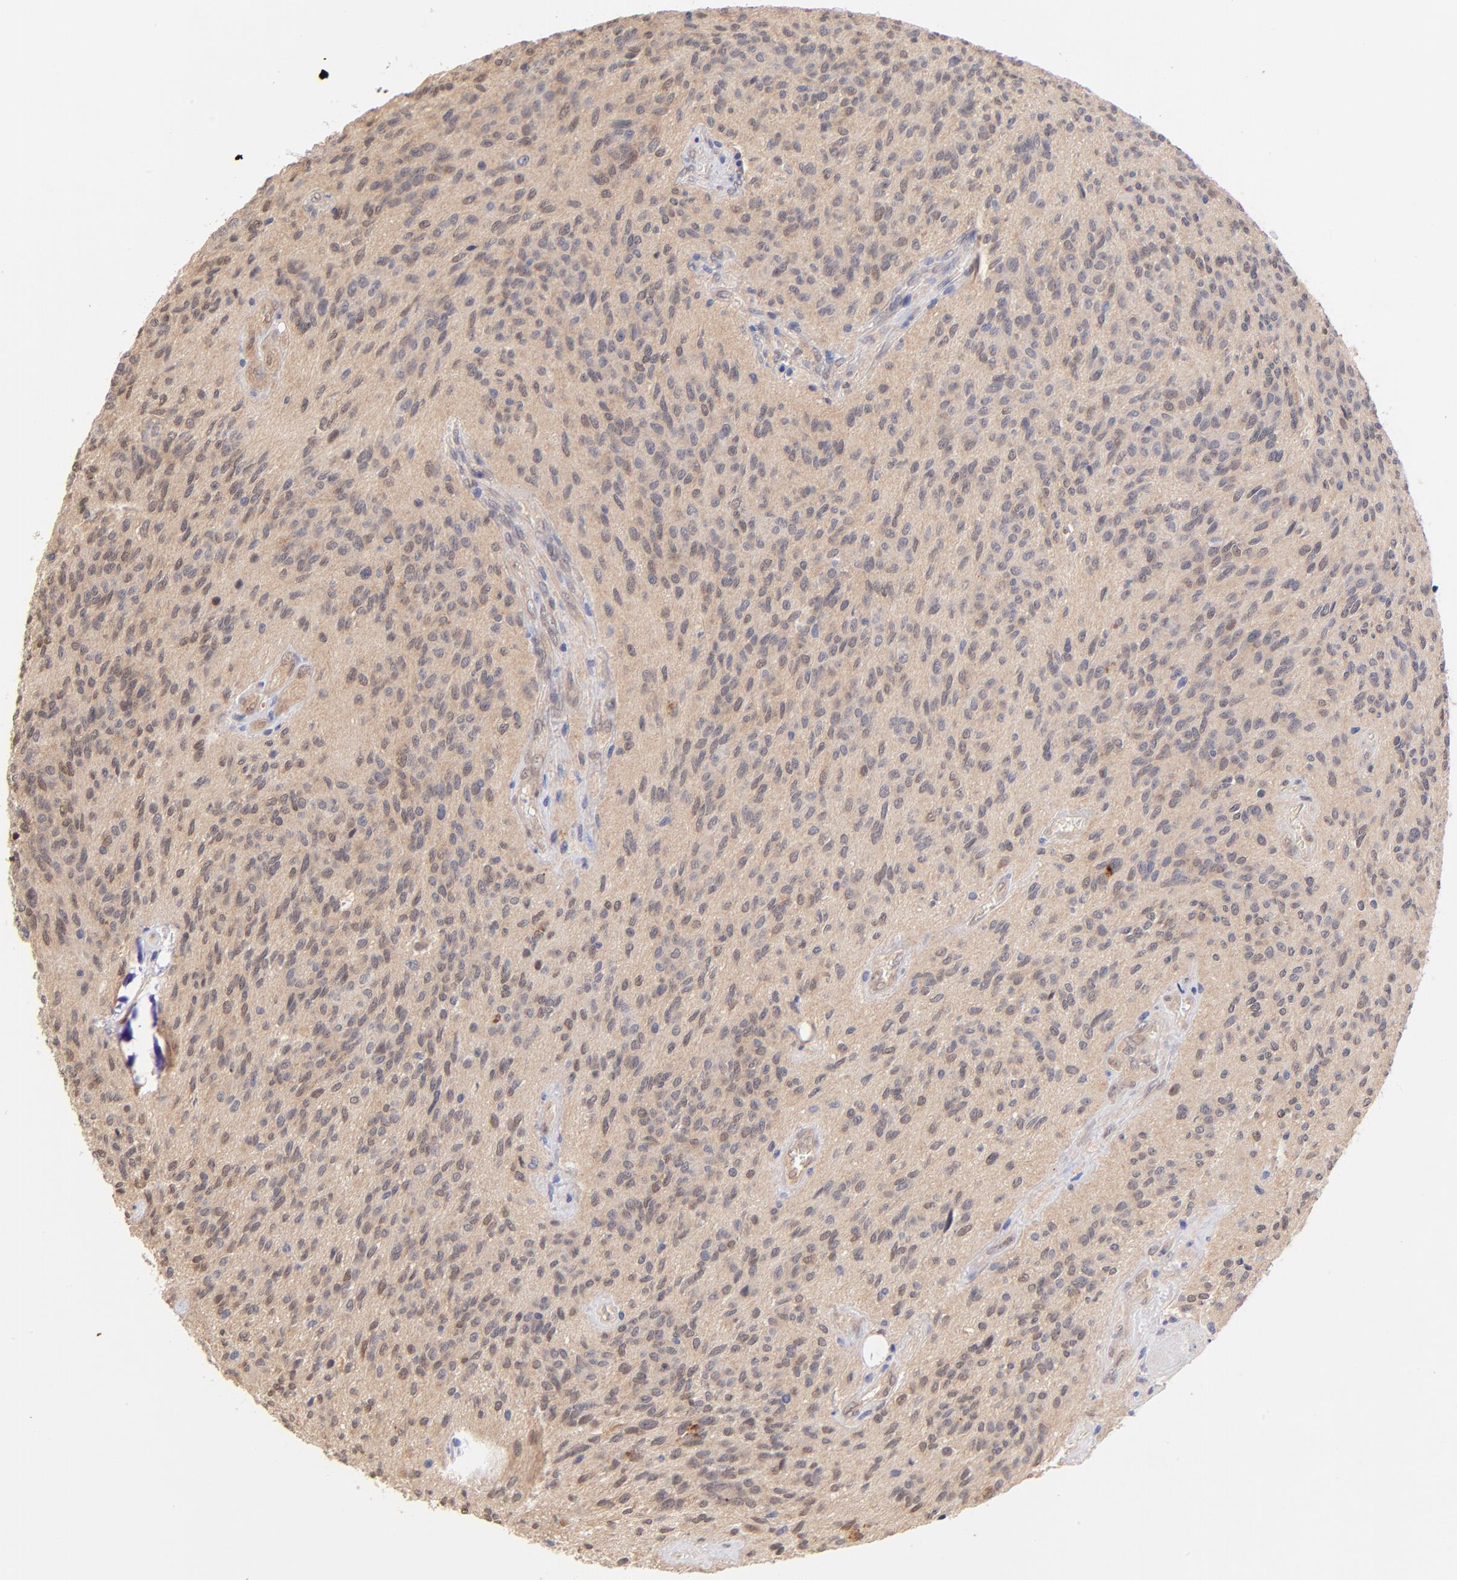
{"staining": {"intensity": "weak", "quantity": "<25%", "location": "nuclear"}, "tissue": "glioma", "cell_type": "Tumor cells", "image_type": "cancer", "snomed": [{"axis": "morphology", "description": "Glioma, malignant, Low grade"}, {"axis": "topography", "description": "Brain"}], "caption": "An image of glioma stained for a protein reveals no brown staining in tumor cells. (Immunohistochemistry (ihc), brightfield microscopy, high magnification).", "gene": "TXNL1", "patient": {"sex": "female", "age": 15}}